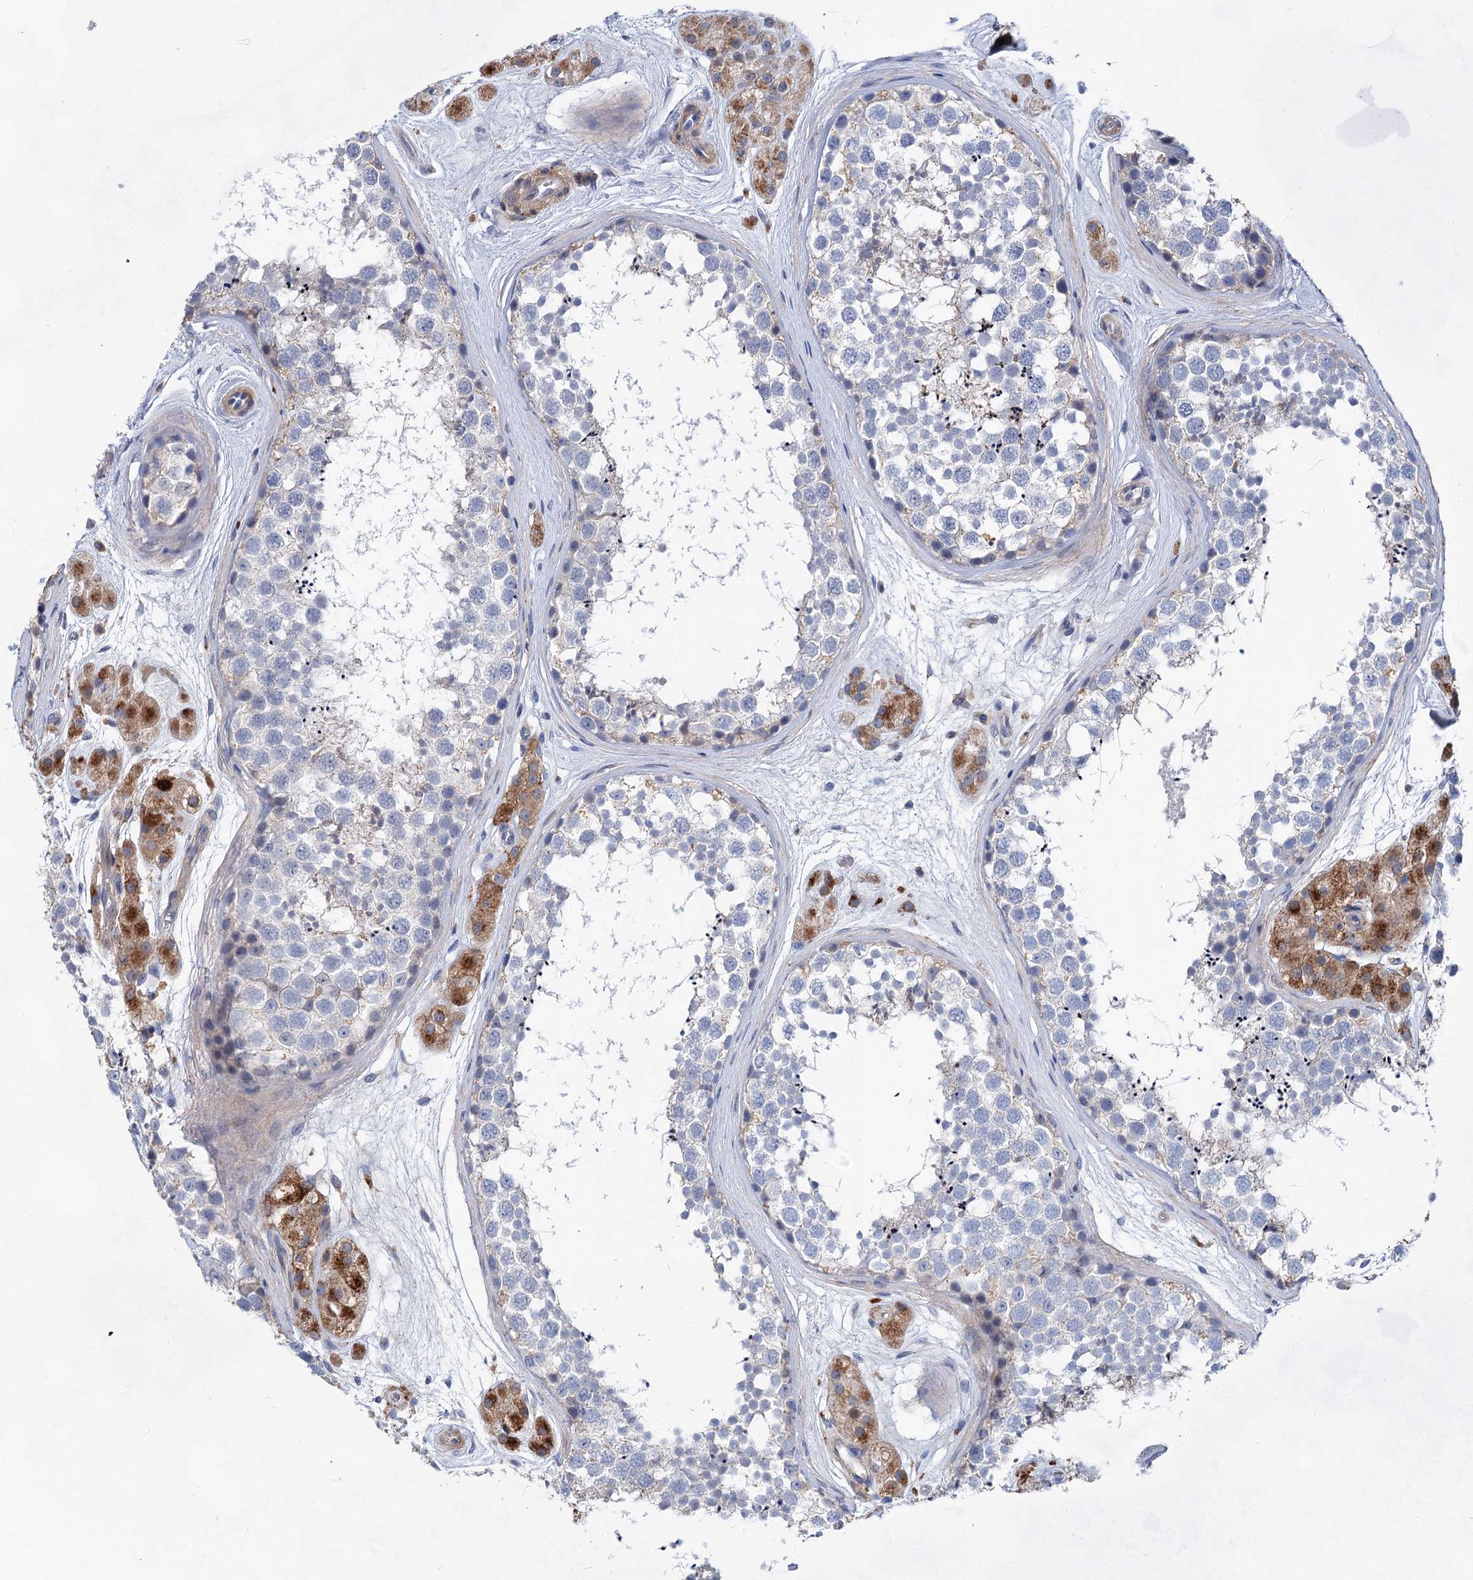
{"staining": {"intensity": "negative", "quantity": "none", "location": "none"}, "tissue": "testis", "cell_type": "Cells in seminiferous ducts", "image_type": "normal", "snomed": [{"axis": "morphology", "description": "Normal tissue, NOS"}, {"axis": "topography", "description": "Testis"}], "caption": "The photomicrograph exhibits no significant staining in cells in seminiferous ducts of testis.", "gene": "GPR155", "patient": {"sex": "male", "age": 56}}